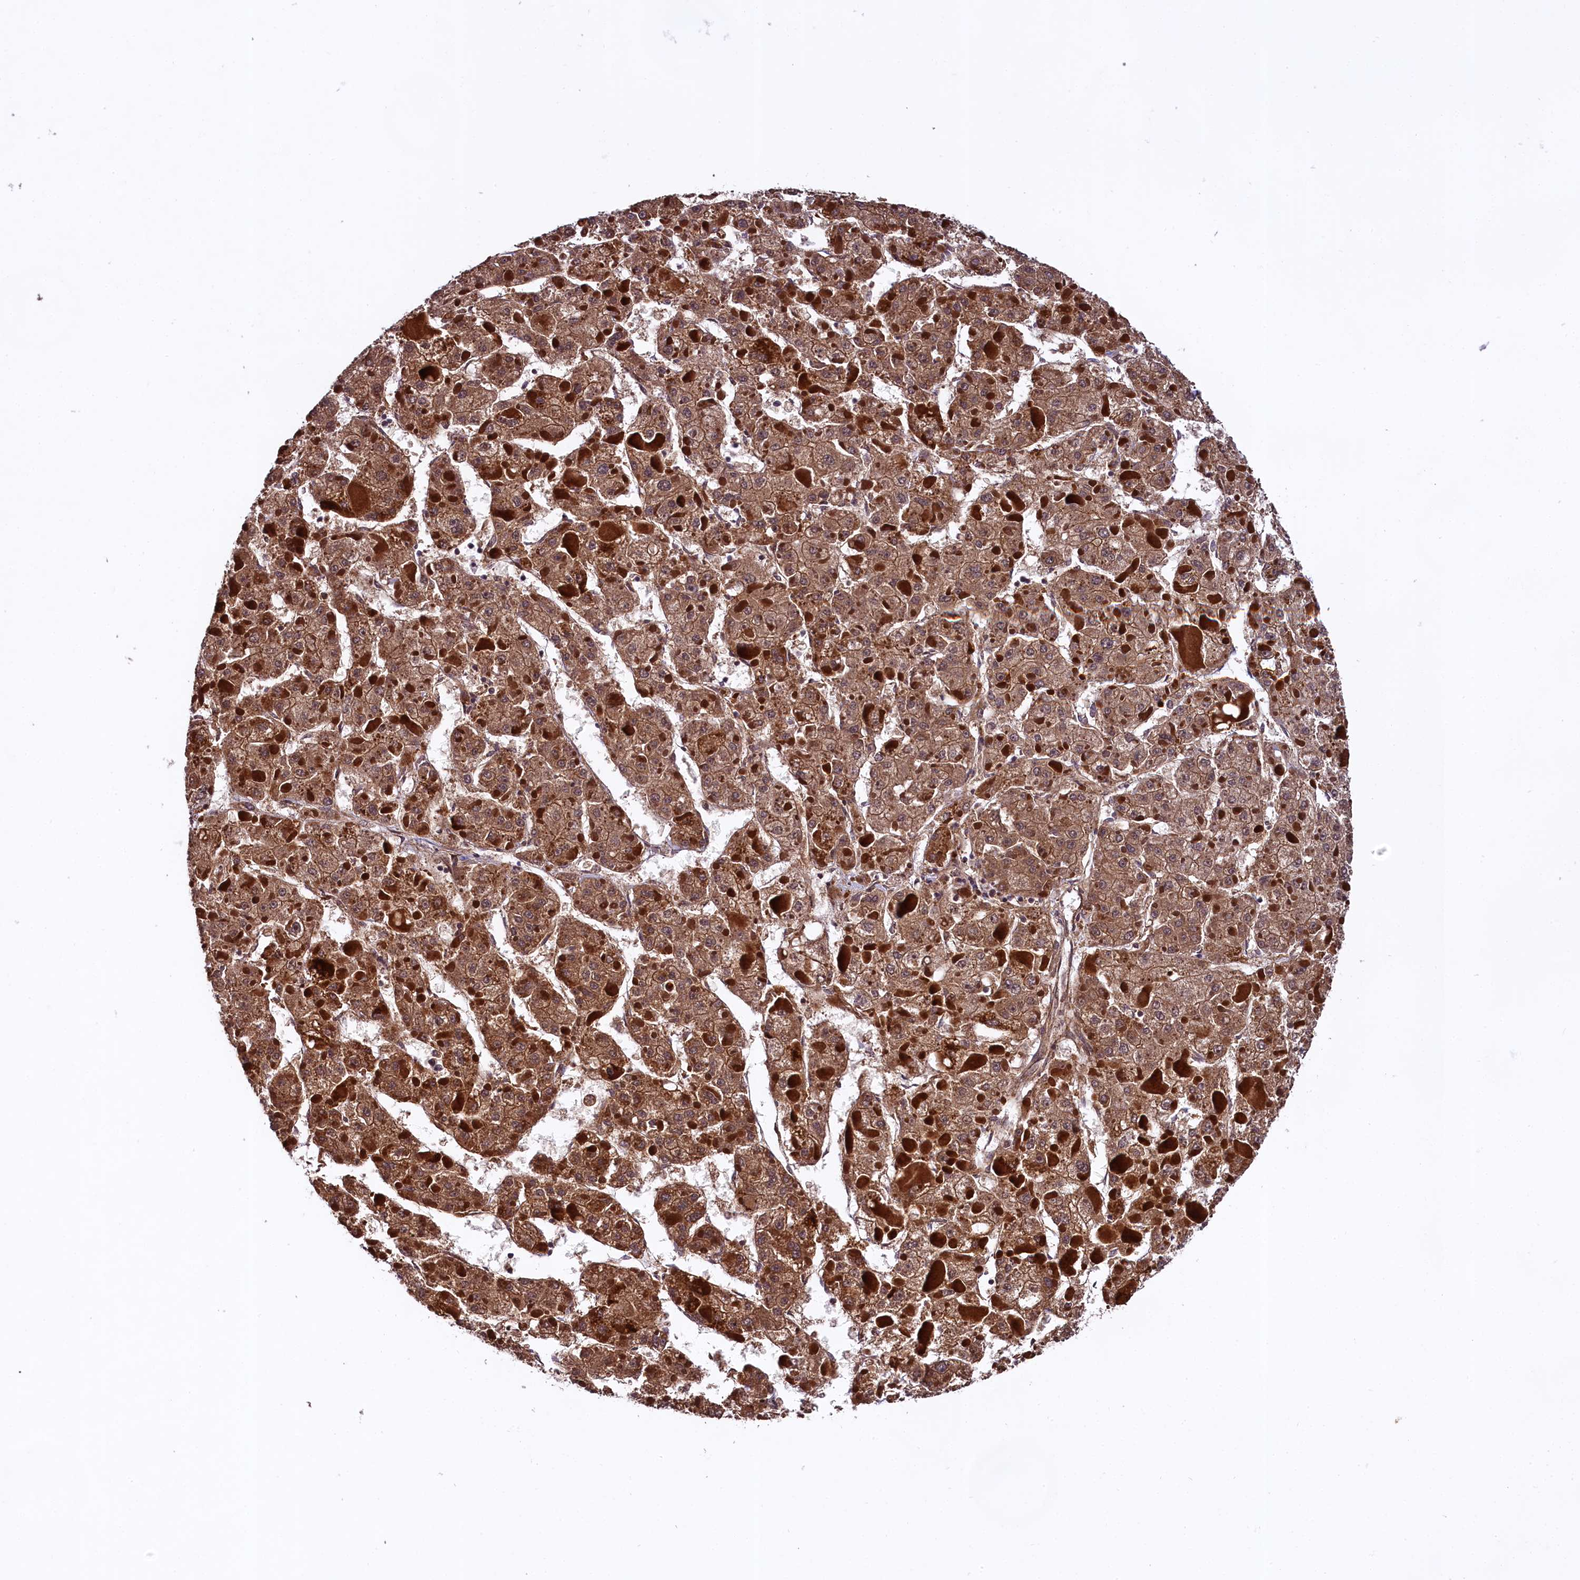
{"staining": {"intensity": "moderate", "quantity": ">75%", "location": "cytoplasmic/membranous"}, "tissue": "liver cancer", "cell_type": "Tumor cells", "image_type": "cancer", "snomed": [{"axis": "morphology", "description": "Carcinoma, Hepatocellular, NOS"}, {"axis": "topography", "description": "Liver"}], "caption": "The photomicrograph reveals immunohistochemical staining of hepatocellular carcinoma (liver). There is moderate cytoplasmic/membranous expression is appreciated in approximately >75% of tumor cells.", "gene": "DOHH", "patient": {"sex": "female", "age": 73}}